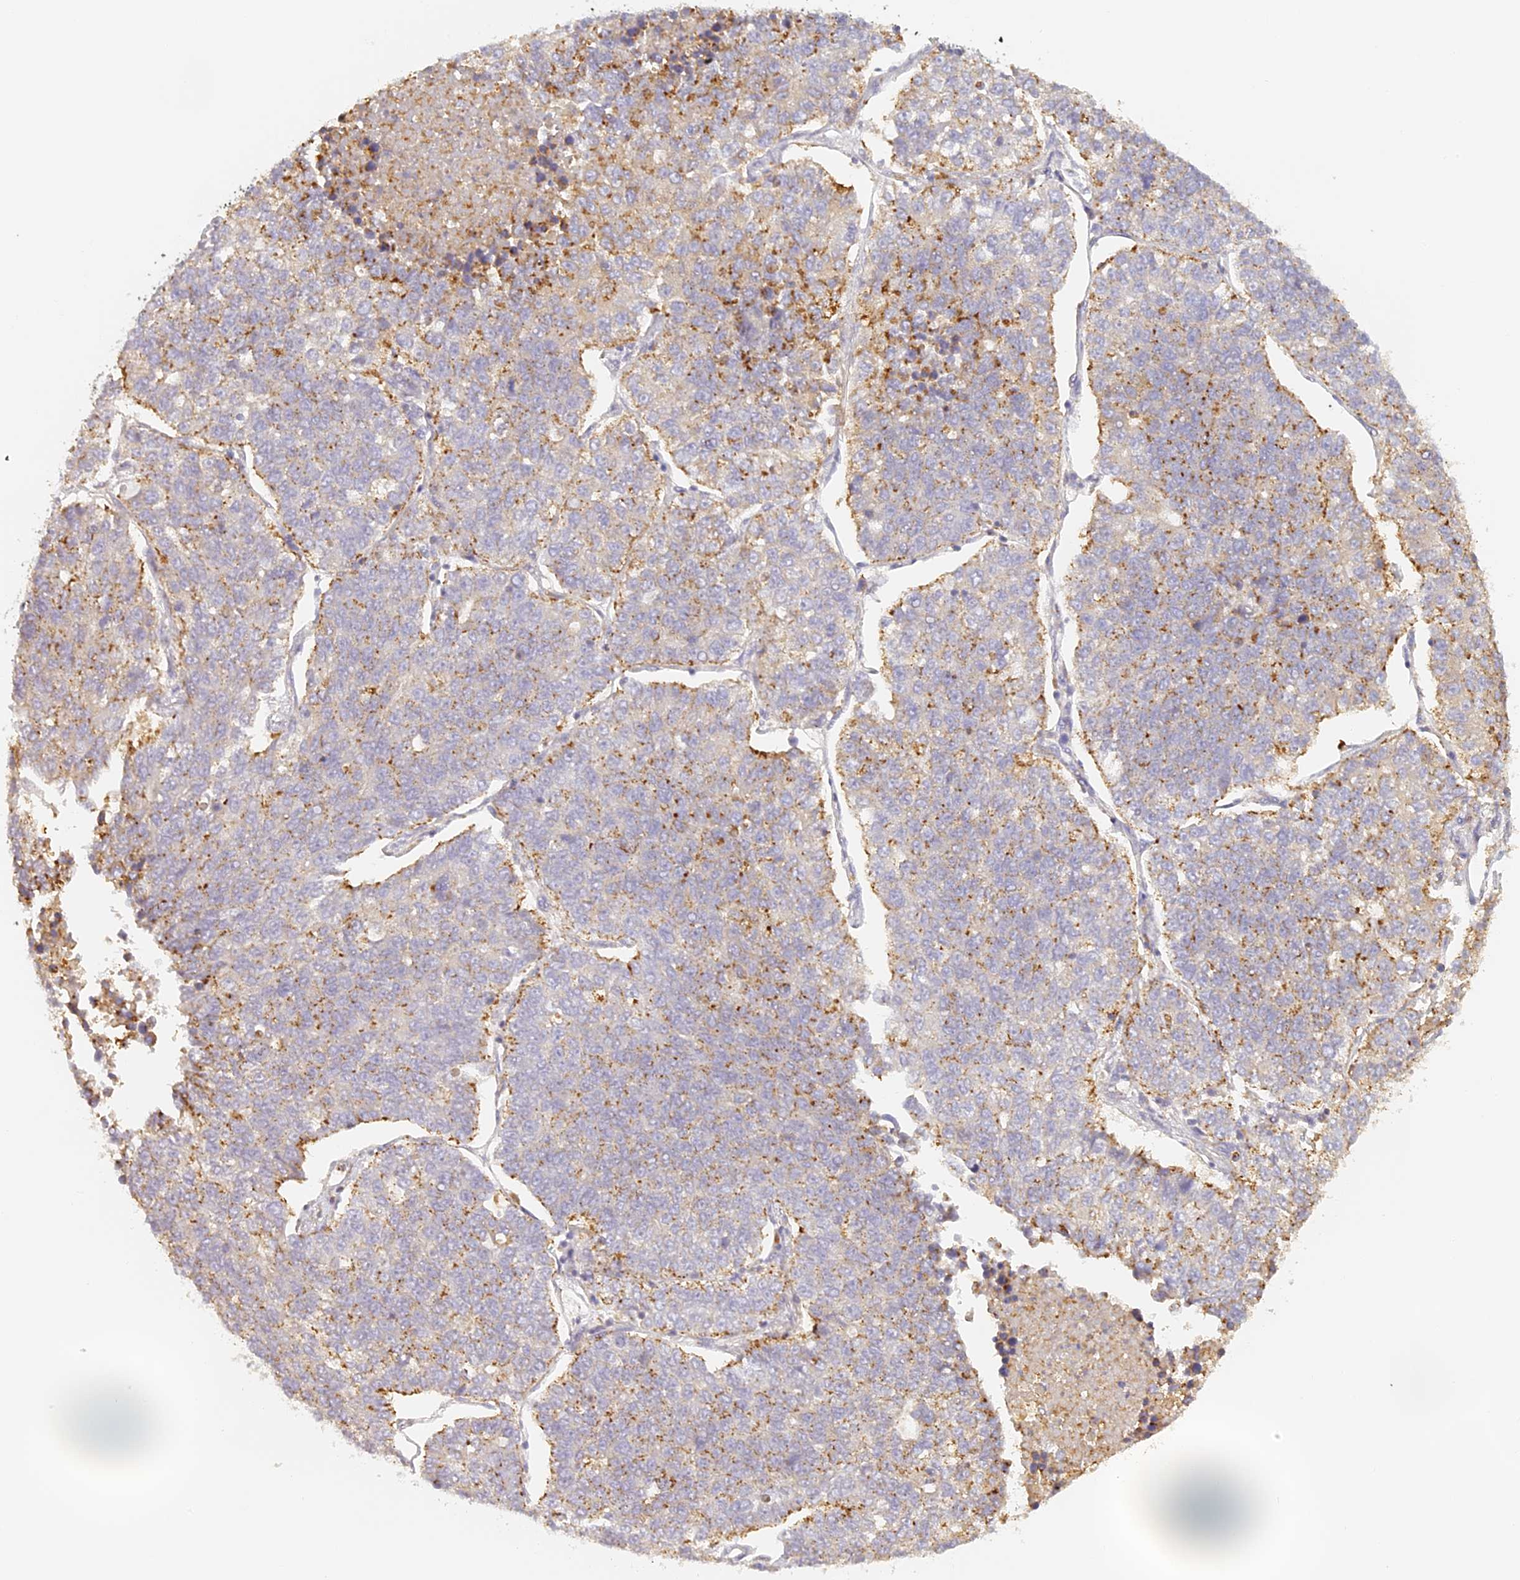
{"staining": {"intensity": "moderate", "quantity": "25%-75%", "location": "cytoplasmic/membranous"}, "tissue": "lung cancer", "cell_type": "Tumor cells", "image_type": "cancer", "snomed": [{"axis": "morphology", "description": "Adenocarcinoma, NOS"}, {"axis": "topography", "description": "Lung"}], "caption": "A photomicrograph of human lung adenocarcinoma stained for a protein exhibits moderate cytoplasmic/membranous brown staining in tumor cells. (Stains: DAB in brown, nuclei in blue, Microscopy: brightfield microscopy at high magnification).", "gene": "LAMP2", "patient": {"sex": "male", "age": 49}}